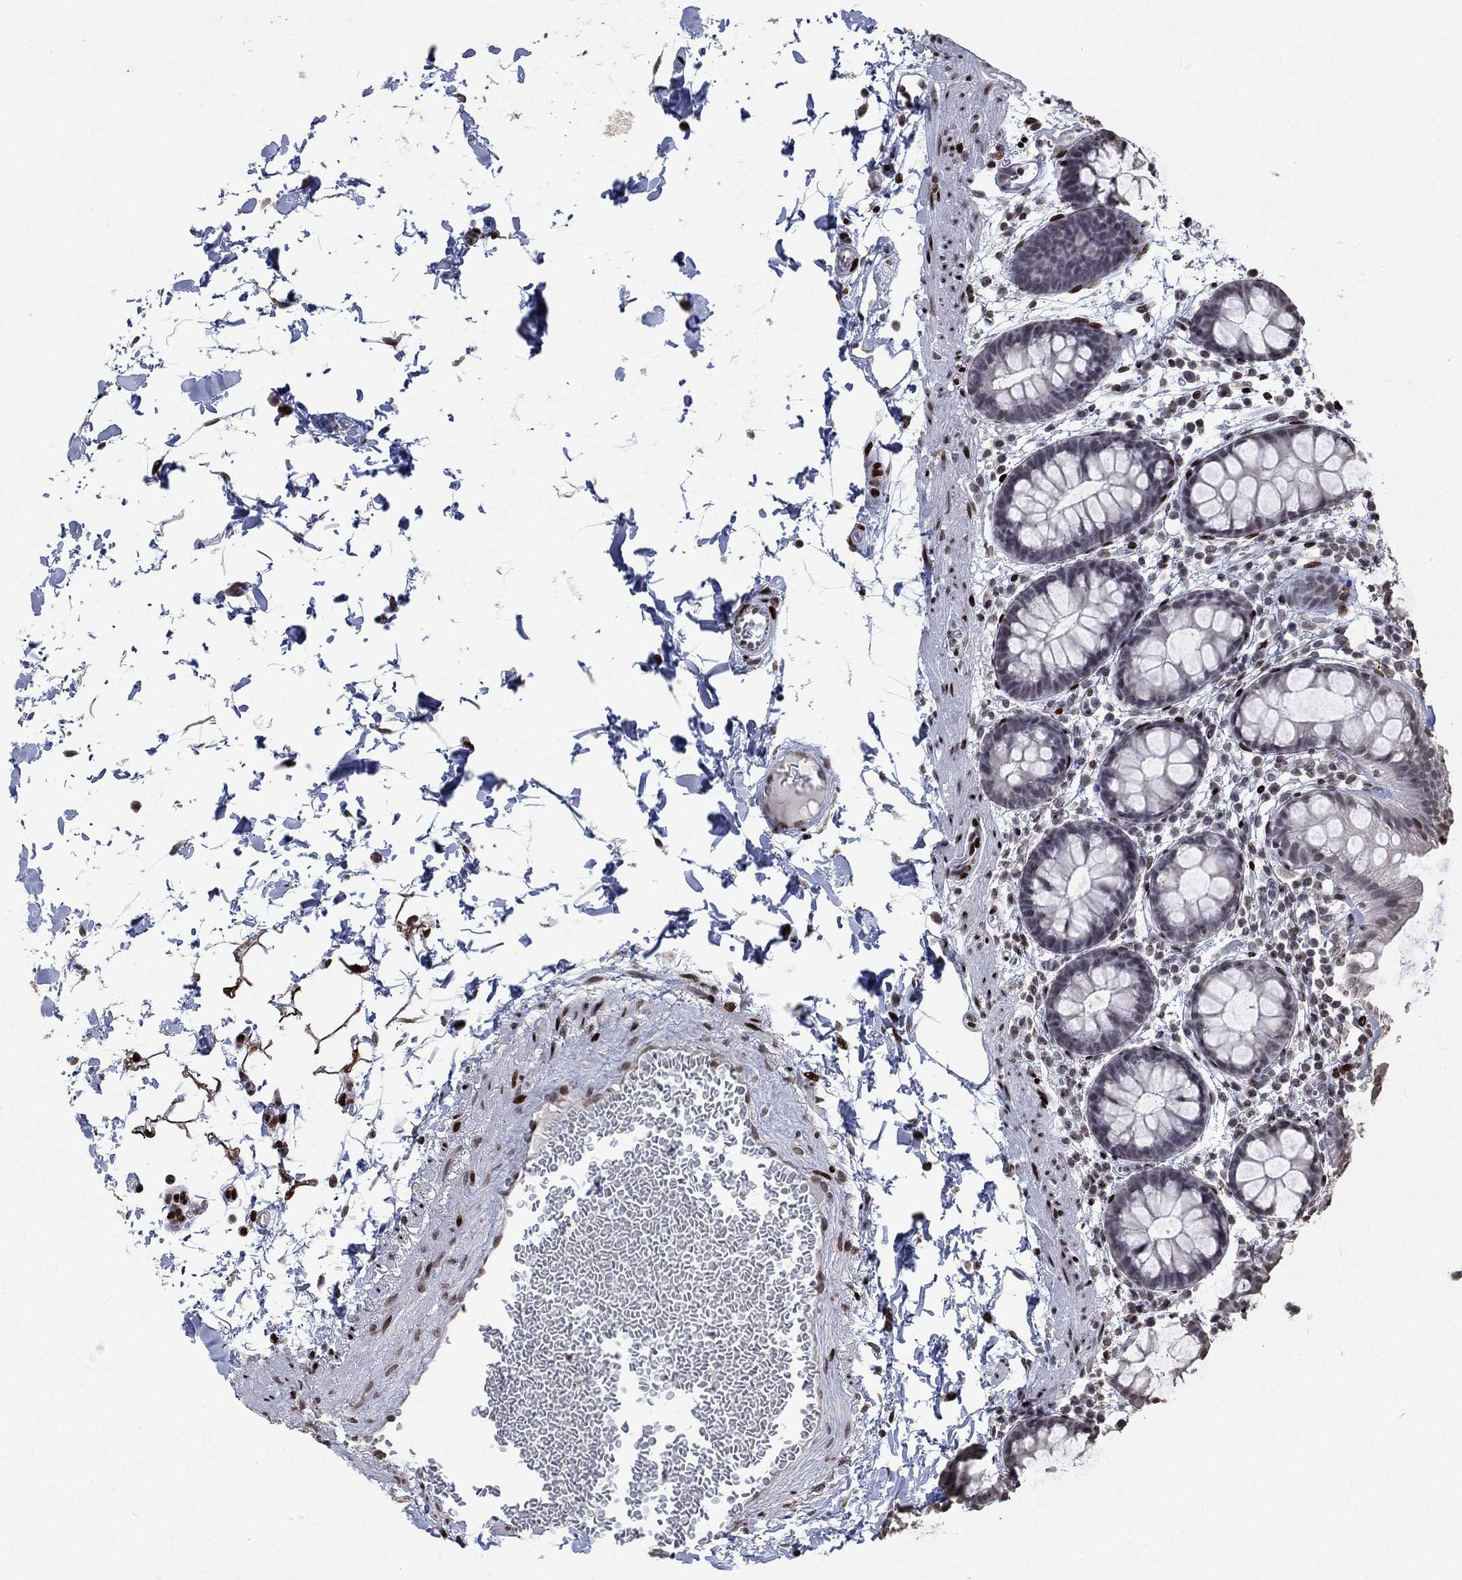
{"staining": {"intensity": "strong", "quantity": "25%-75%", "location": "nuclear"}, "tissue": "rectum", "cell_type": "Glandular cells", "image_type": "normal", "snomed": [{"axis": "morphology", "description": "Normal tissue, NOS"}, {"axis": "topography", "description": "Rectum"}], "caption": "A high-resolution histopathology image shows IHC staining of normal rectum, which displays strong nuclear positivity in about 25%-75% of glandular cells. The protein is shown in brown color, while the nuclei are stained blue.", "gene": "SRSF3", "patient": {"sex": "male", "age": 57}}